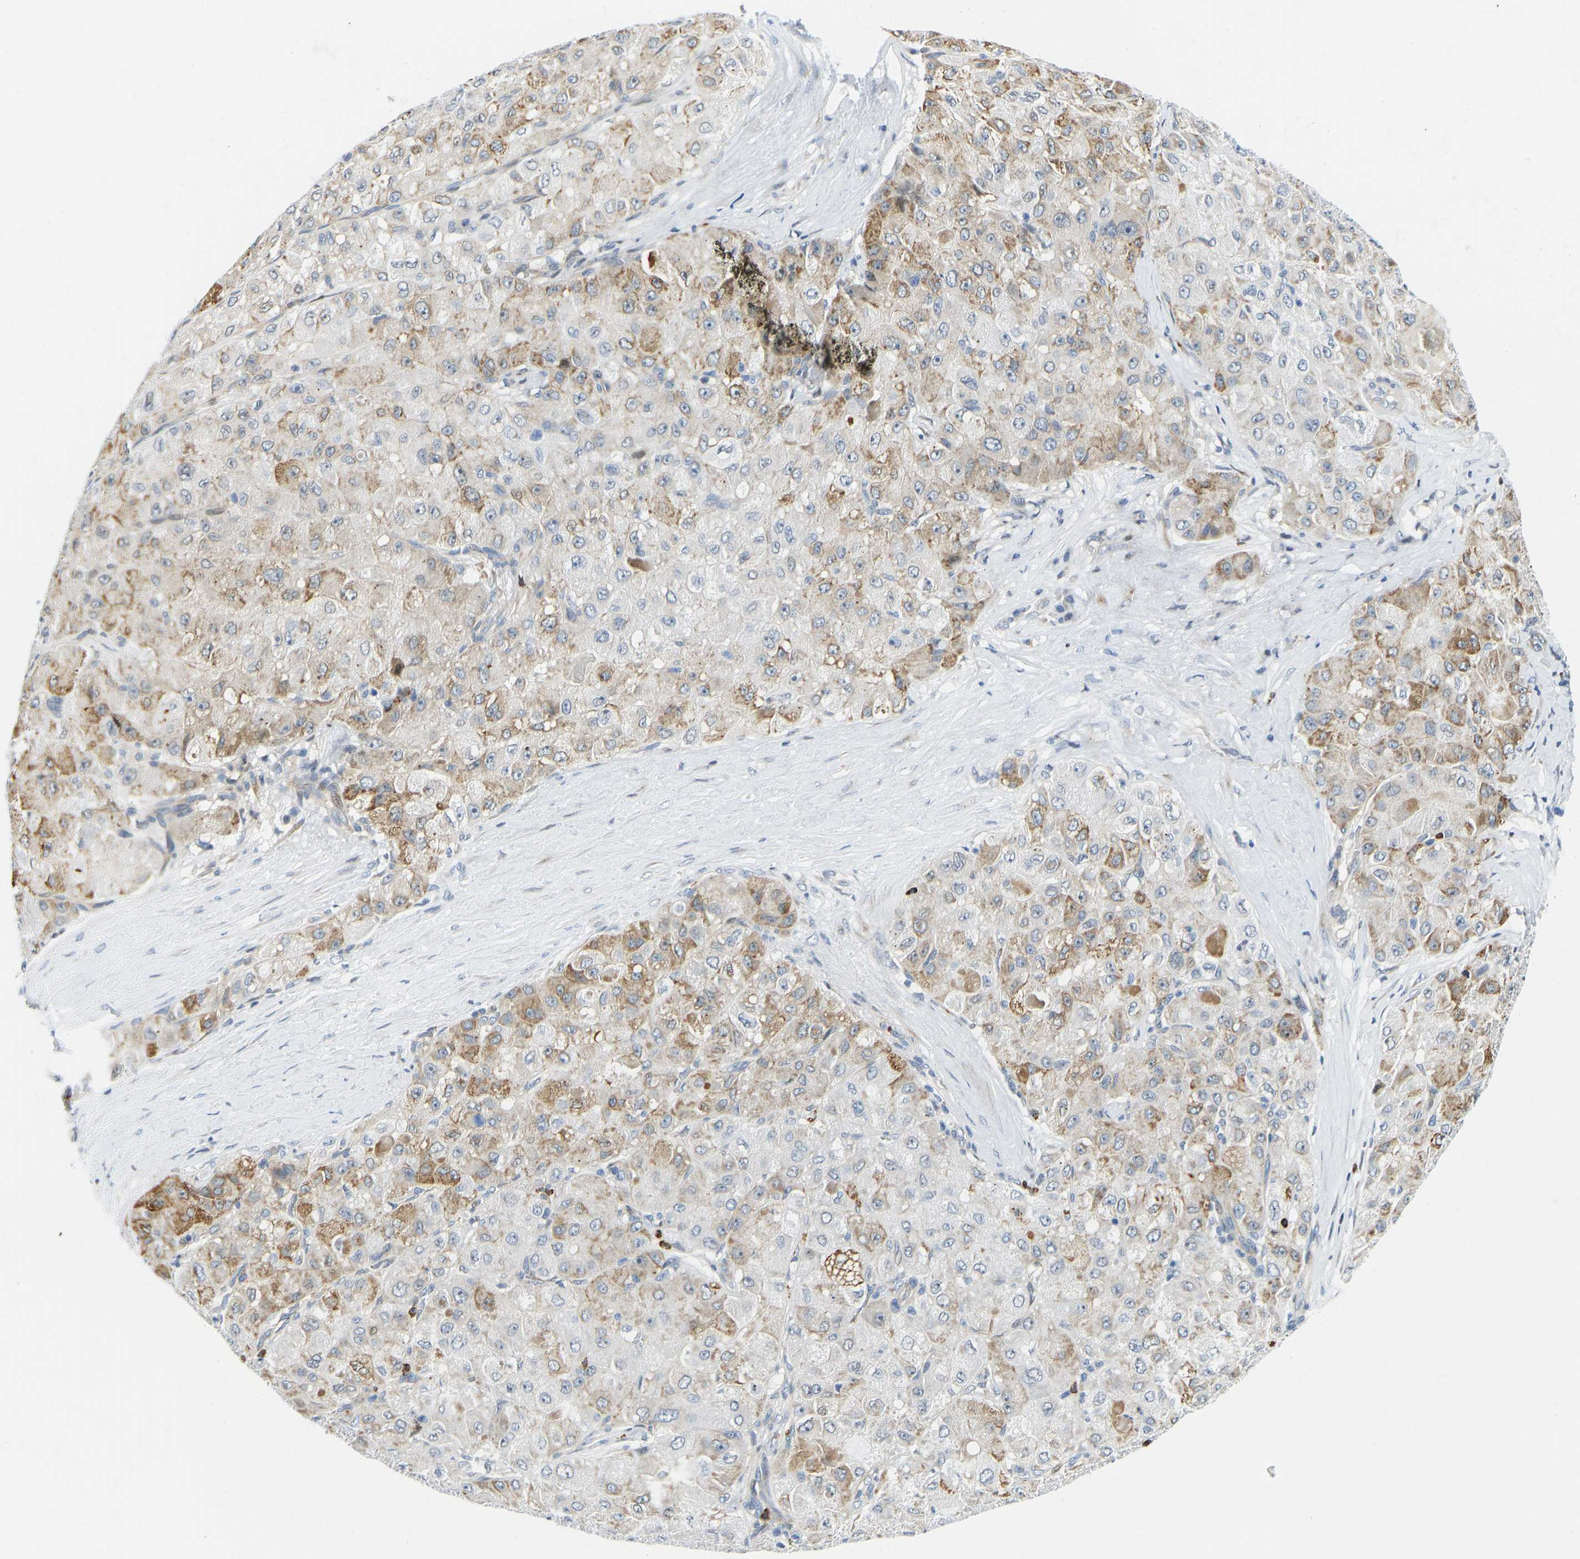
{"staining": {"intensity": "moderate", "quantity": "25%-75%", "location": "cytoplasmic/membranous"}, "tissue": "liver cancer", "cell_type": "Tumor cells", "image_type": "cancer", "snomed": [{"axis": "morphology", "description": "Carcinoma, Hepatocellular, NOS"}, {"axis": "topography", "description": "Liver"}], "caption": "The histopathology image exhibits immunohistochemical staining of liver cancer. There is moderate cytoplasmic/membranous positivity is appreciated in approximately 25%-75% of tumor cells. (Brightfield microscopy of DAB IHC at high magnification).", "gene": "HDAC5", "patient": {"sex": "male", "age": 80}}